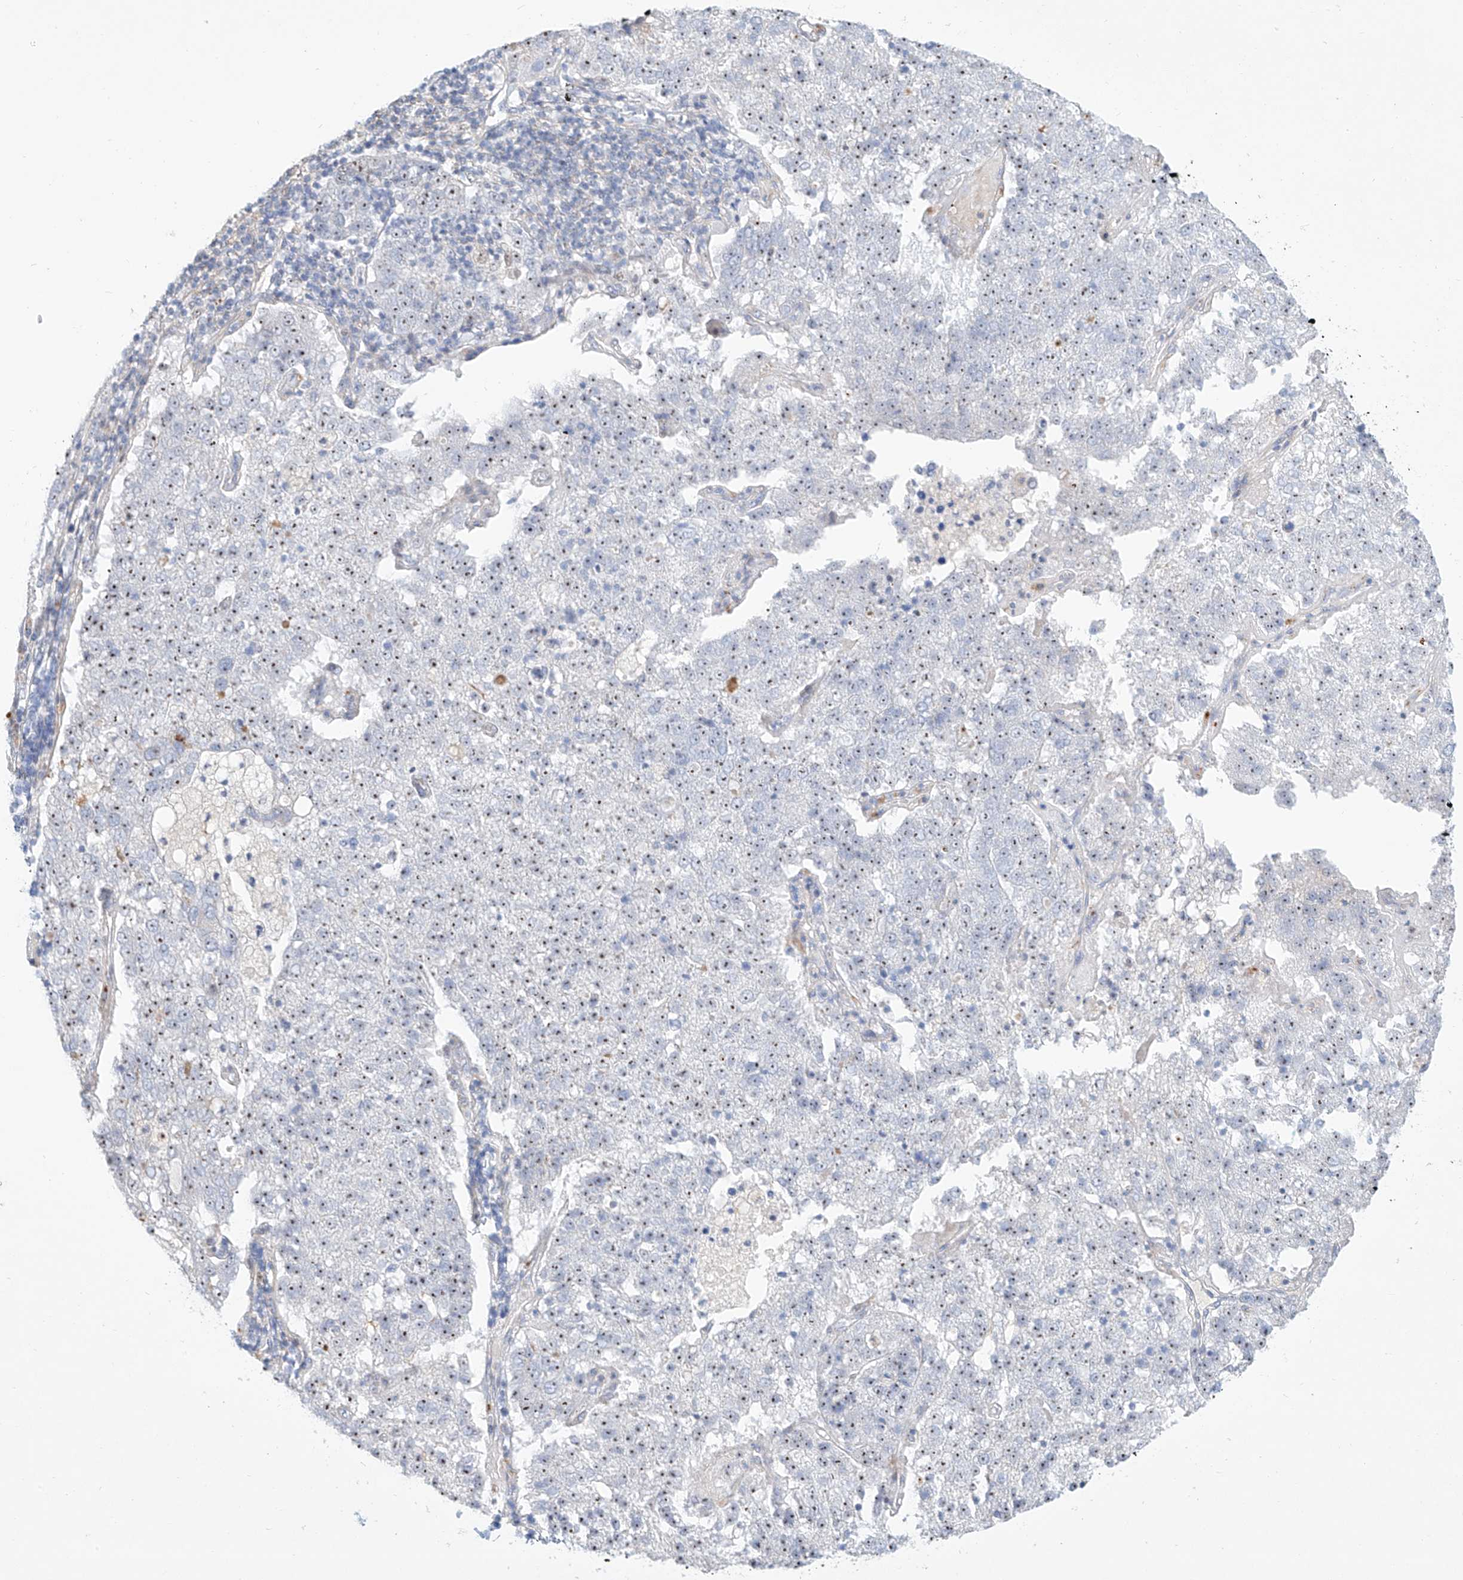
{"staining": {"intensity": "weak", "quantity": ">75%", "location": "nuclear"}, "tissue": "pancreatic cancer", "cell_type": "Tumor cells", "image_type": "cancer", "snomed": [{"axis": "morphology", "description": "Adenocarcinoma, NOS"}, {"axis": "topography", "description": "Pancreas"}], "caption": "An image showing weak nuclear staining in about >75% of tumor cells in adenocarcinoma (pancreatic), as visualized by brown immunohistochemical staining.", "gene": "SNU13", "patient": {"sex": "female", "age": 61}}